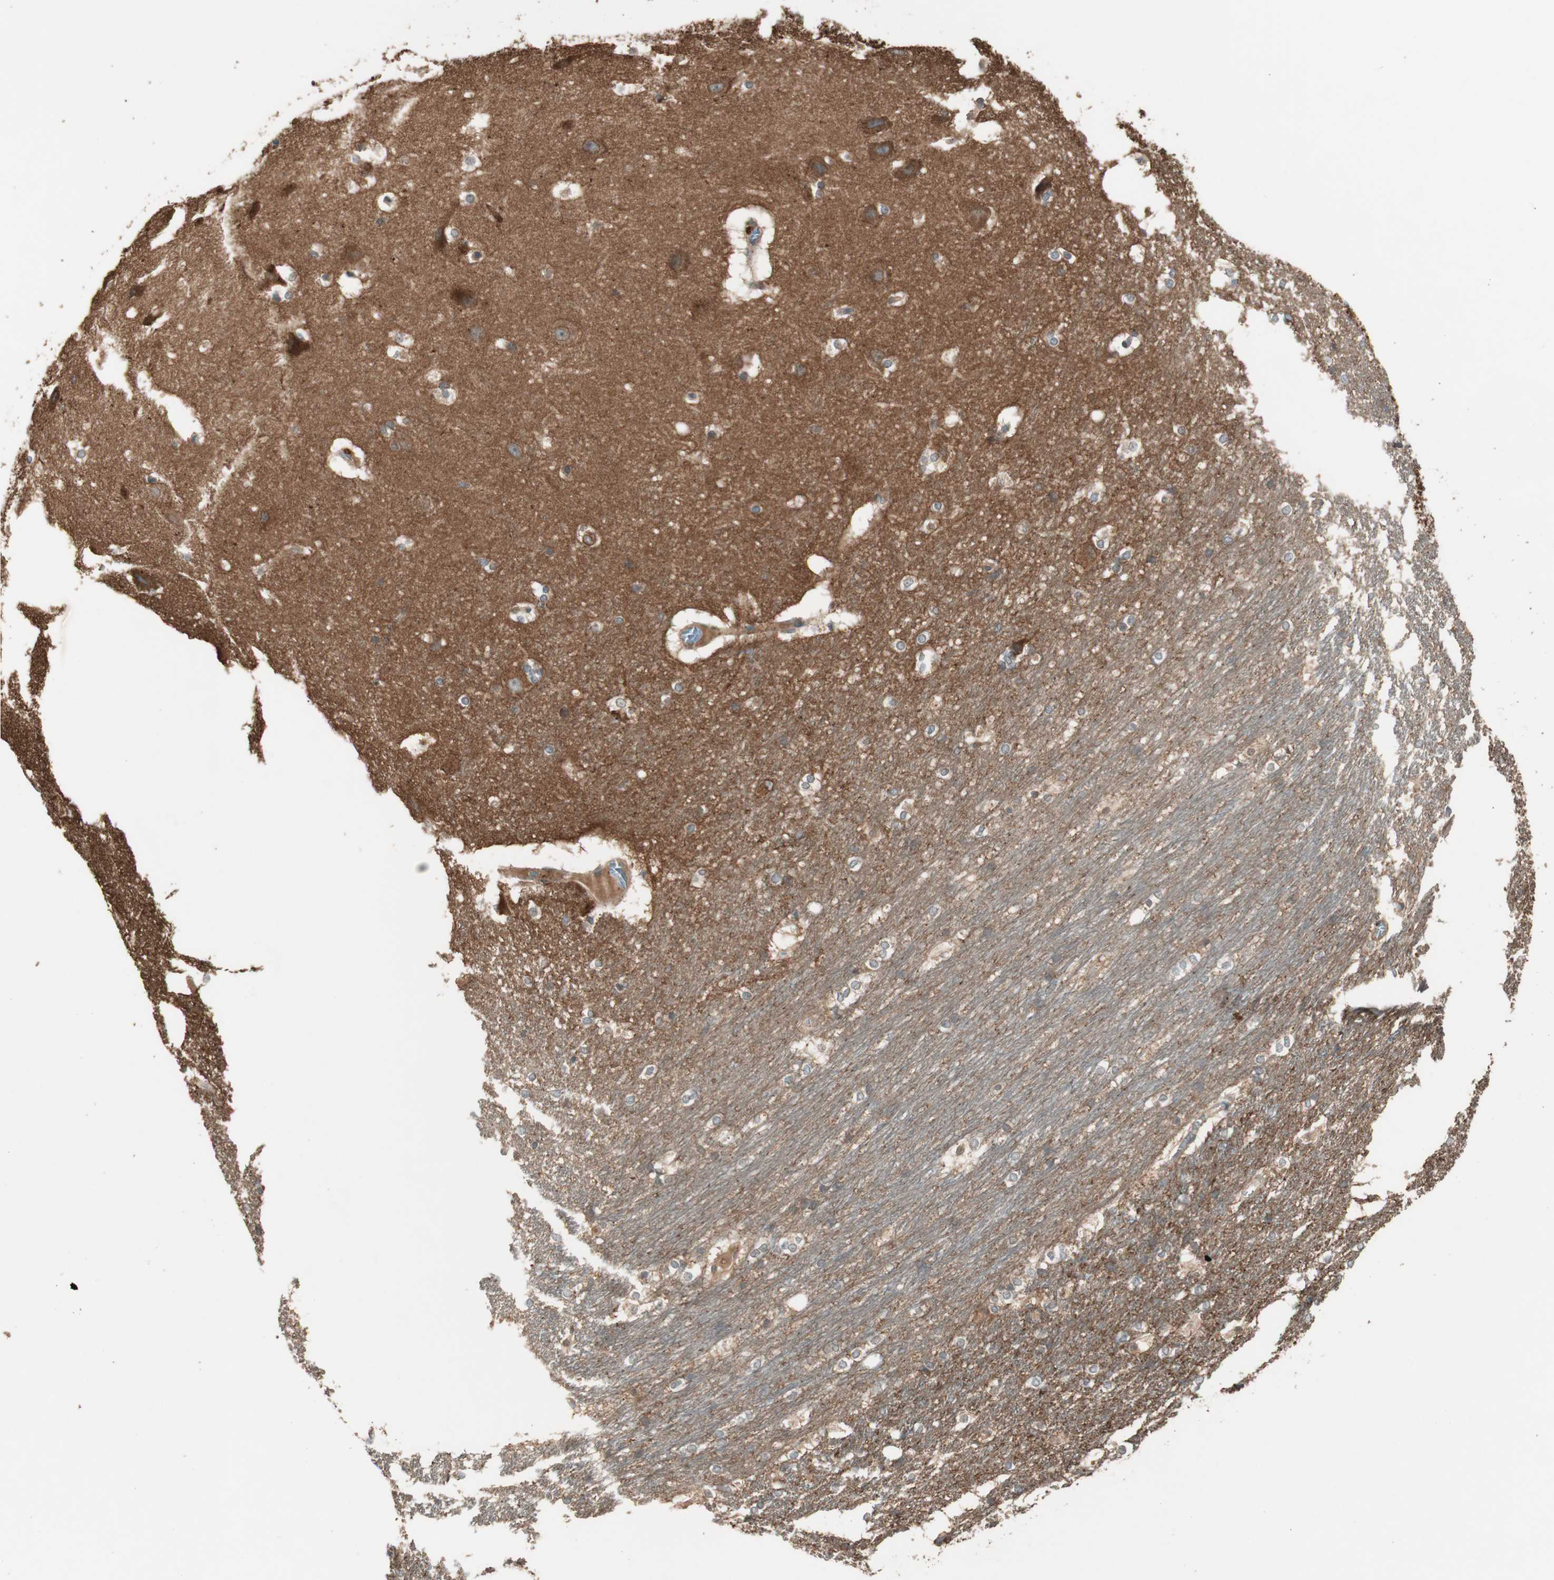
{"staining": {"intensity": "moderate", "quantity": "25%-75%", "location": "cytoplasmic/membranous"}, "tissue": "hippocampus", "cell_type": "Glial cells", "image_type": "normal", "snomed": [{"axis": "morphology", "description": "Normal tissue, NOS"}, {"axis": "topography", "description": "Hippocampus"}], "caption": "The immunohistochemical stain labels moderate cytoplasmic/membranous positivity in glial cells of normal hippocampus. The staining is performed using DAB (3,3'-diaminobenzidine) brown chromogen to label protein expression. The nuclei are counter-stained blue using hematoxylin.", "gene": "ATP6AP2", "patient": {"sex": "female", "age": 19}}